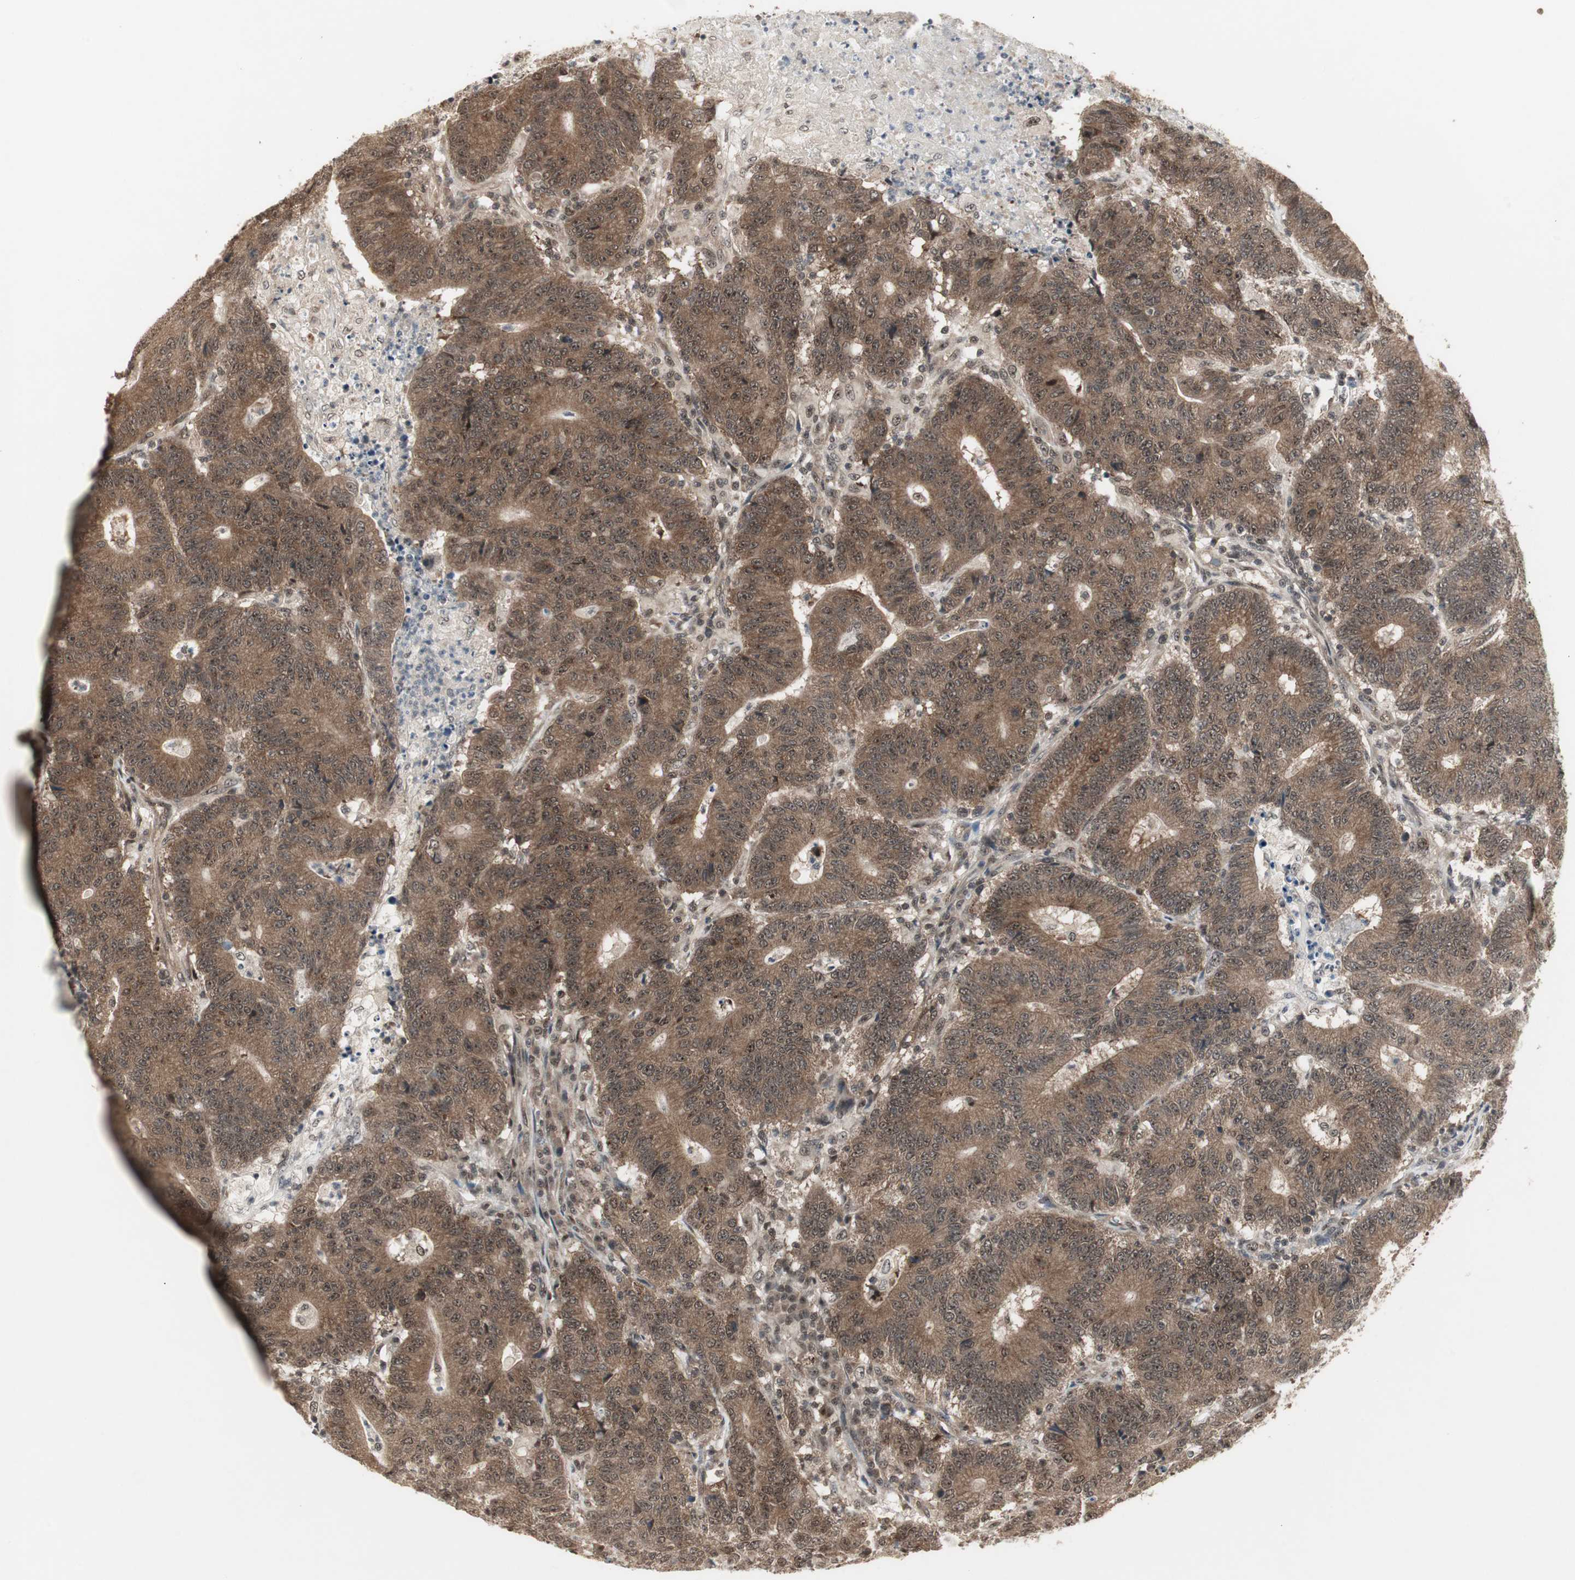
{"staining": {"intensity": "moderate", "quantity": ">75%", "location": "cytoplasmic/membranous,nuclear"}, "tissue": "colorectal cancer", "cell_type": "Tumor cells", "image_type": "cancer", "snomed": [{"axis": "morphology", "description": "Normal tissue, NOS"}, {"axis": "morphology", "description": "Adenocarcinoma, NOS"}, {"axis": "topography", "description": "Colon"}], "caption": "Approximately >75% of tumor cells in colorectal adenocarcinoma demonstrate moderate cytoplasmic/membranous and nuclear protein positivity as visualized by brown immunohistochemical staining.", "gene": "CSNK2B", "patient": {"sex": "female", "age": 75}}